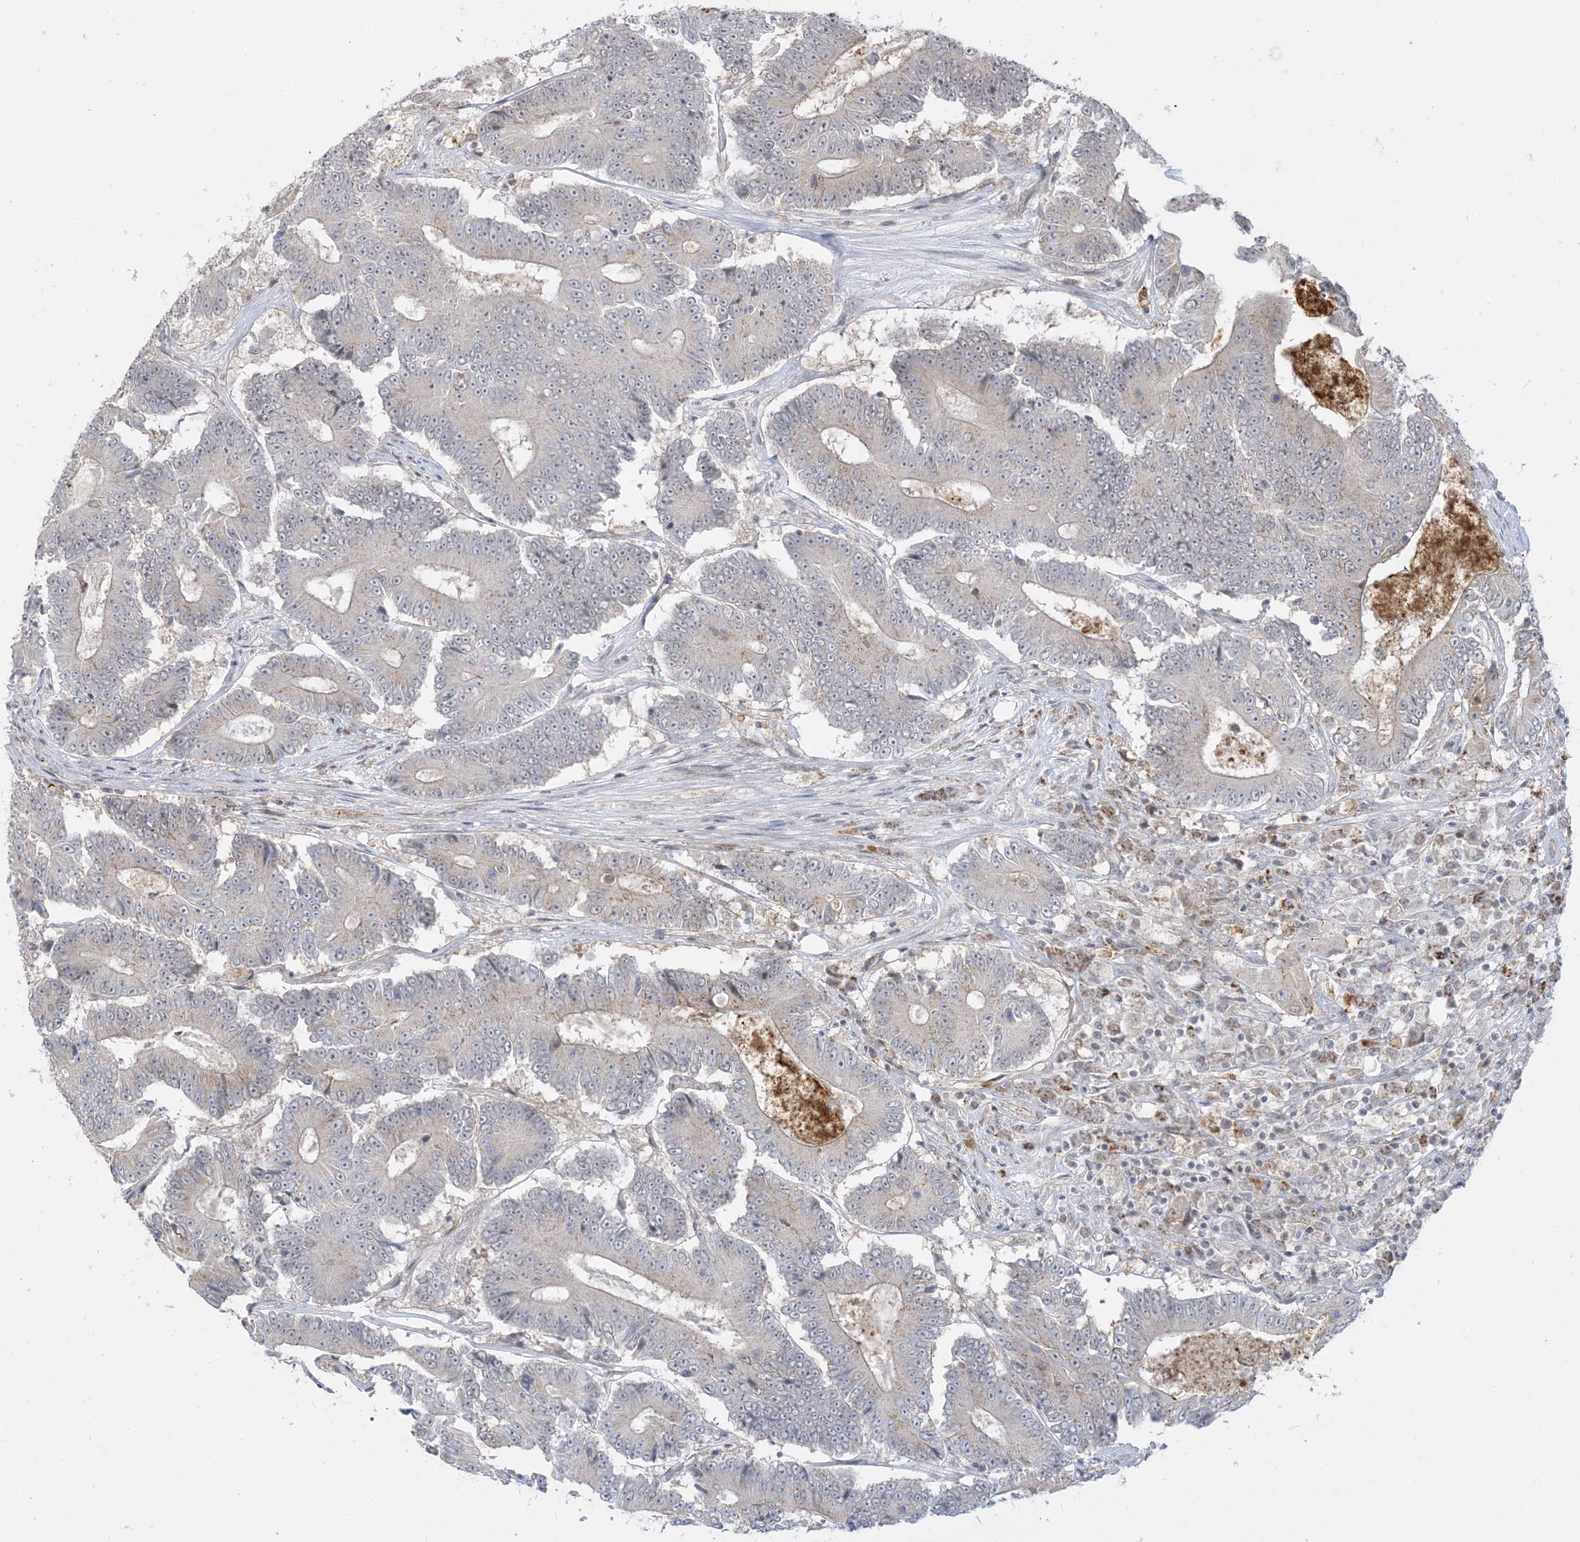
{"staining": {"intensity": "negative", "quantity": "none", "location": "none"}, "tissue": "colorectal cancer", "cell_type": "Tumor cells", "image_type": "cancer", "snomed": [{"axis": "morphology", "description": "Adenocarcinoma, NOS"}, {"axis": "topography", "description": "Colon"}], "caption": "Photomicrograph shows no significant protein staining in tumor cells of colorectal adenocarcinoma. (DAB immunohistochemistry (IHC) visualized using brightfield microscopy, high magnification).", "gene": "KANSL3", "patient": {"sex": "male", "age": 83}}